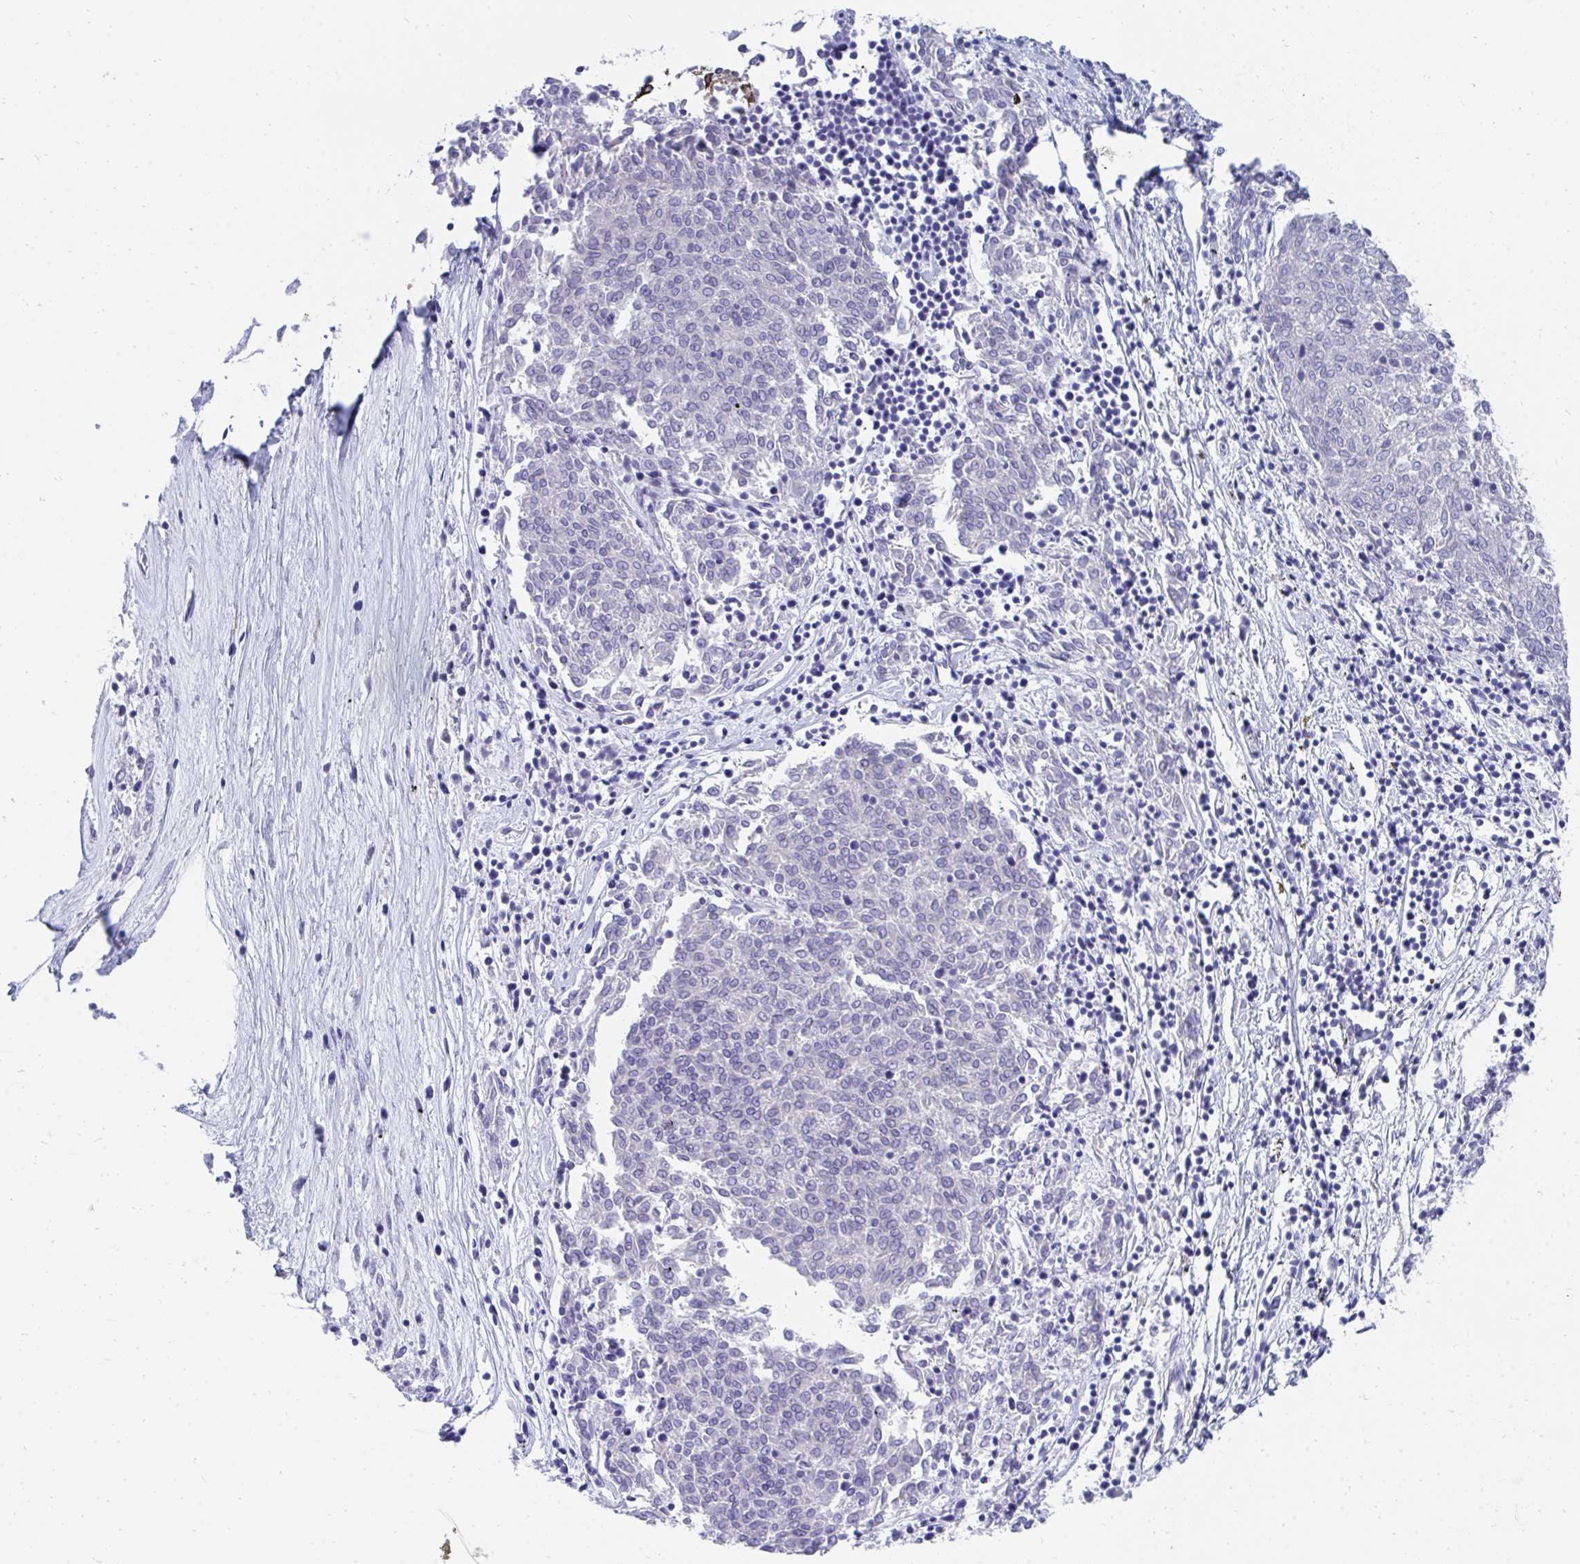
{"staining": {"intensity": "negative", "quantity": "none", "location": "none"}, "tissue": "melanoma", "cell_type": "Tumor cells", "image_type": "cancer", "snomed": [{"axis": "morphology", "description": "Malignant melanoma, NOS"}, {"axis": "topography", "description": "Skin"}], "caption": "There is no significant expression in tumor cells of malignant melanoma.", "gene": "MROH2B", "patient": {"sex": "female", "age": 72}}